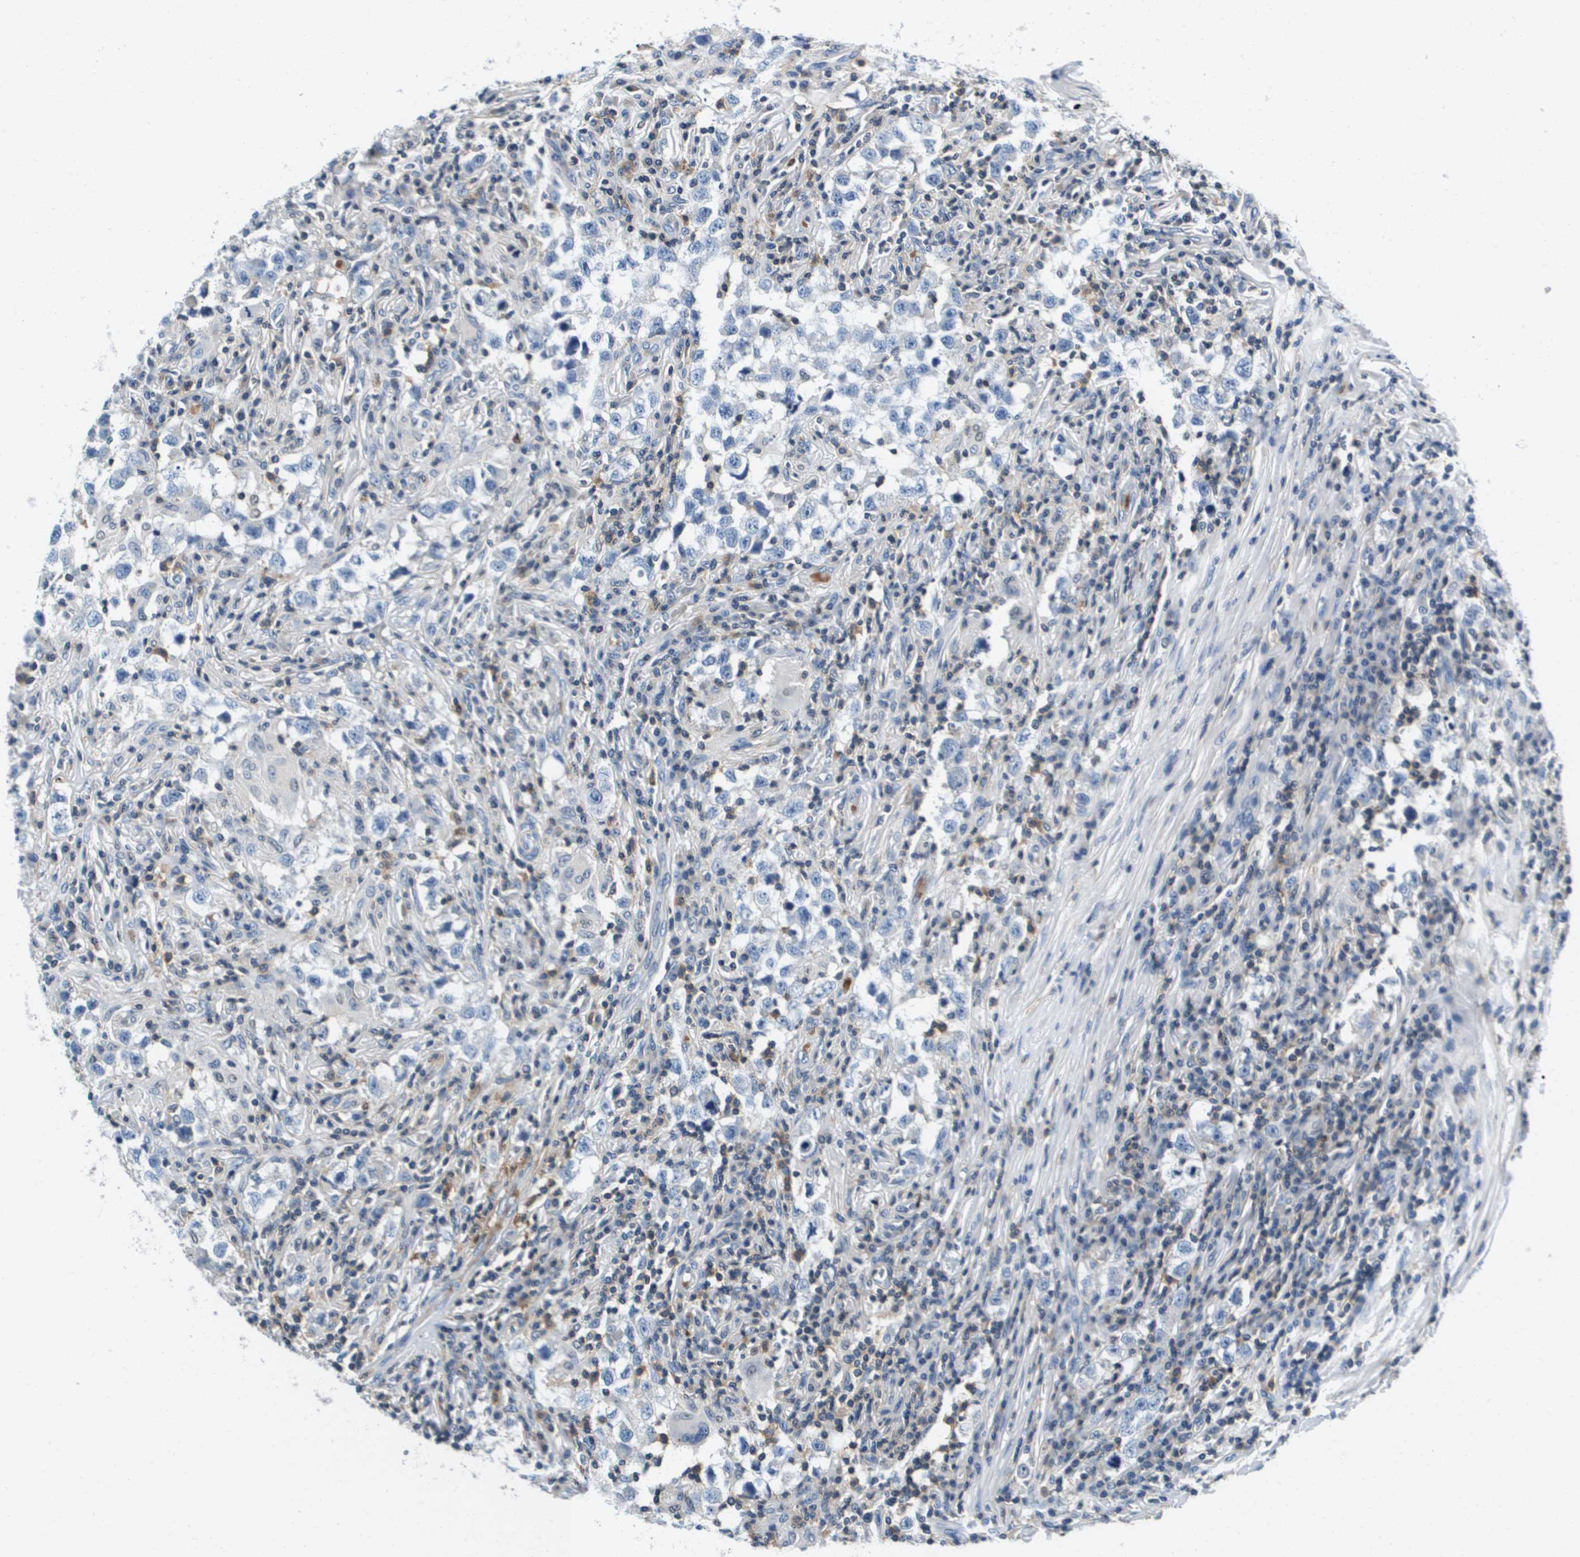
{"staining": {"intensity": "negative", "quantity": "none", "location": "none"}, "tissue": "testis cancer", "cell_type": "Tumor cells", "image_type": "cancer", "snomed": [{"axis": "morphology", "description": "Carcinoma, Embryonal, NOS"}, {"axis": "topography", "description": "Testis"}], "caption": "DAB (3,3'-diaminobenzidine) immunohistochemical staining of human testis cancer demonstrates no significant positivity in tumor cells. (Stains: DAB IHC with hematoxylin counter stain, Microscopy: brightfield microscopy at high magnification).", "gene": "KCNQ5", "patient": {"sex": "male", "age": 21}}